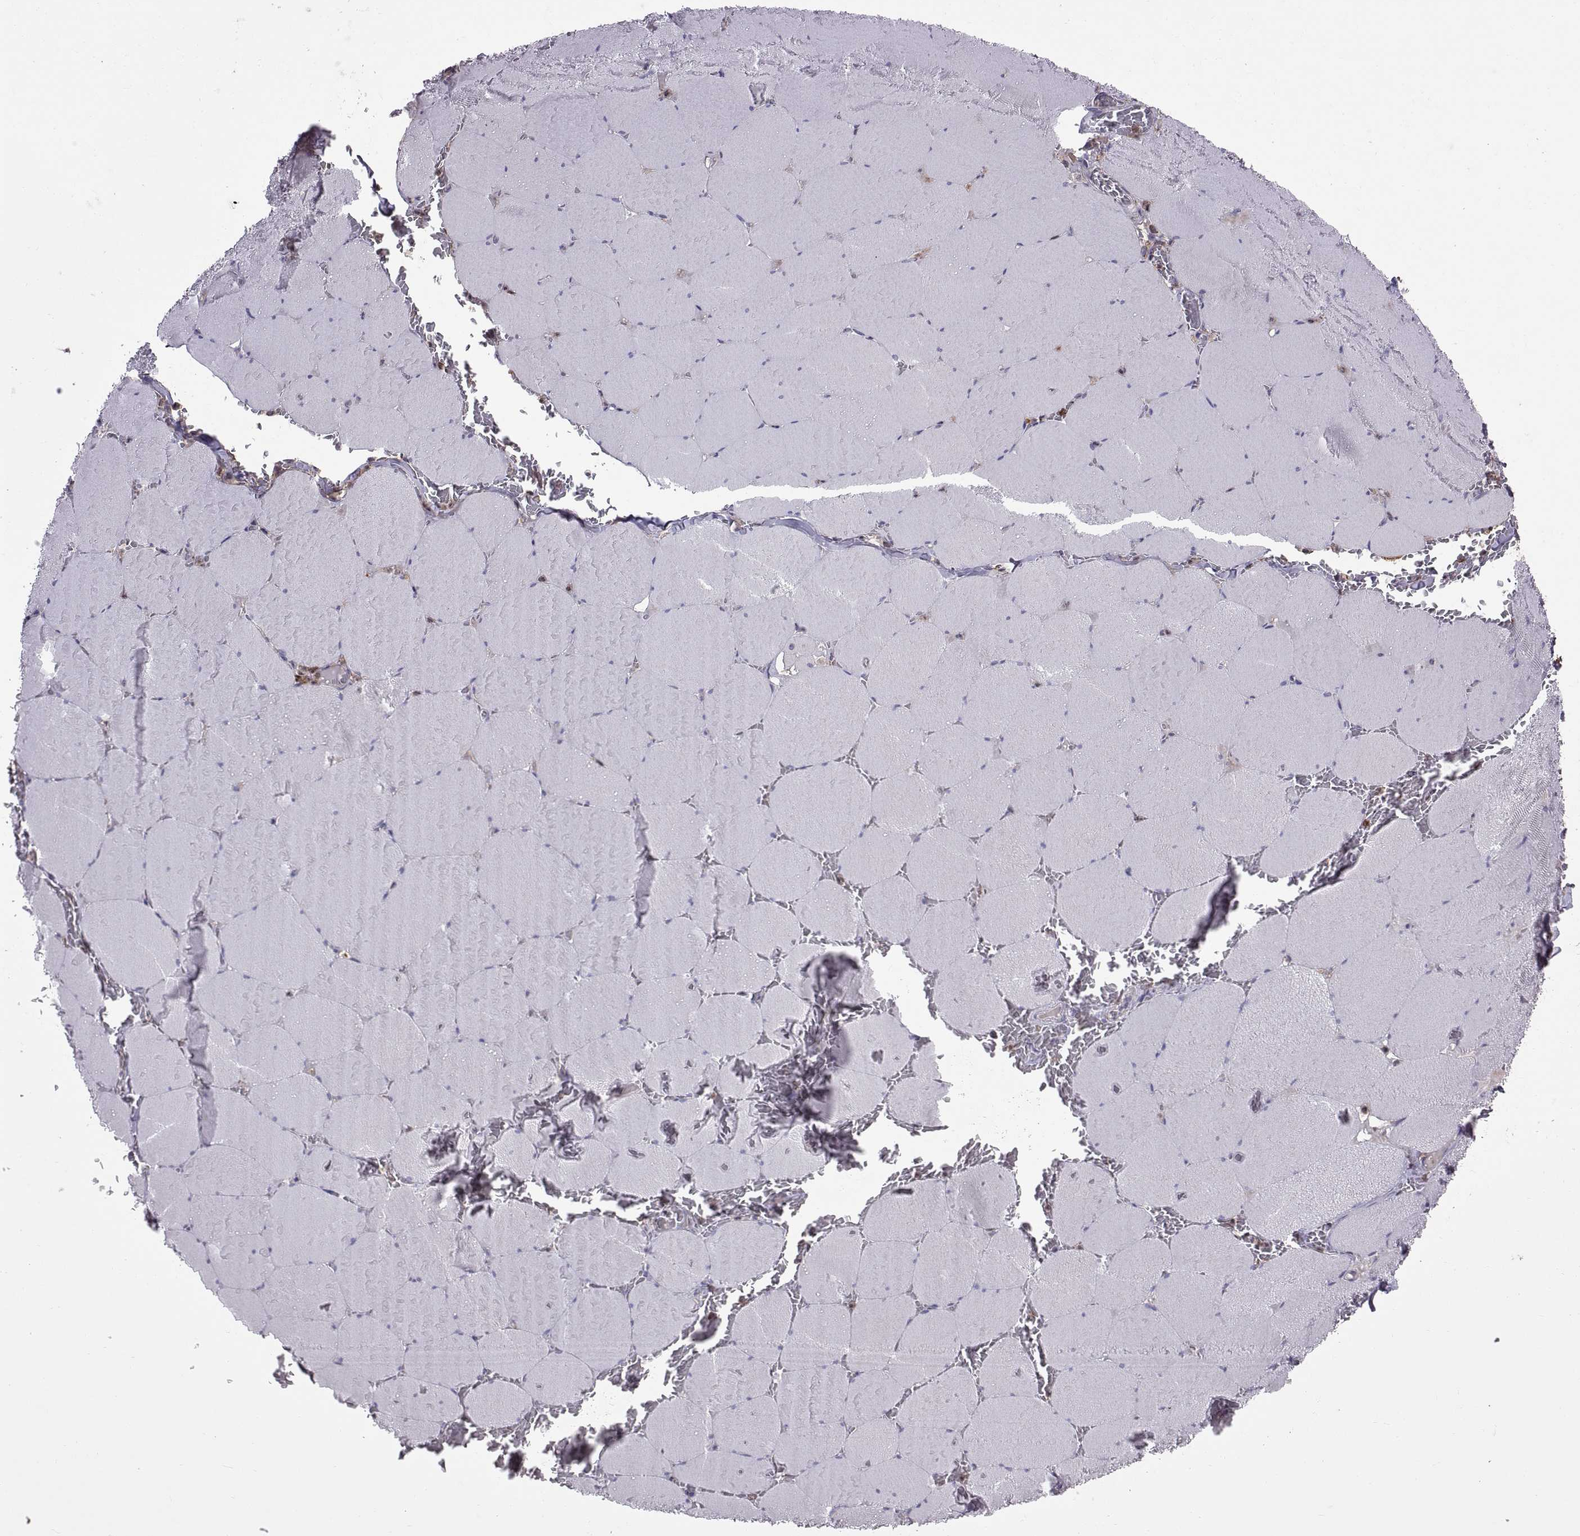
{"staining": {"intensity": "negative", "quantity": "none", "location": "none"}, "tissue": "skeletal muscle", "cell_type": "Myocytes", "image_type": "normal", "snomed": [{"axis": "morphology", "description": "Normal tissue, NOS"}, {"axis": "morphology", "description": "Malignant melanoma, Metastatic site"}, {"axis": "topography", "description": "Skeletal muscle"}], "caption": "DAB (3,3'-diaminobenzidine) immunohistochemical staining of normal skeletal muscle reveals no significant staining in myocytes.", "gene": "EMILIN2", "patient": {"sex": "male", "age": 50}}